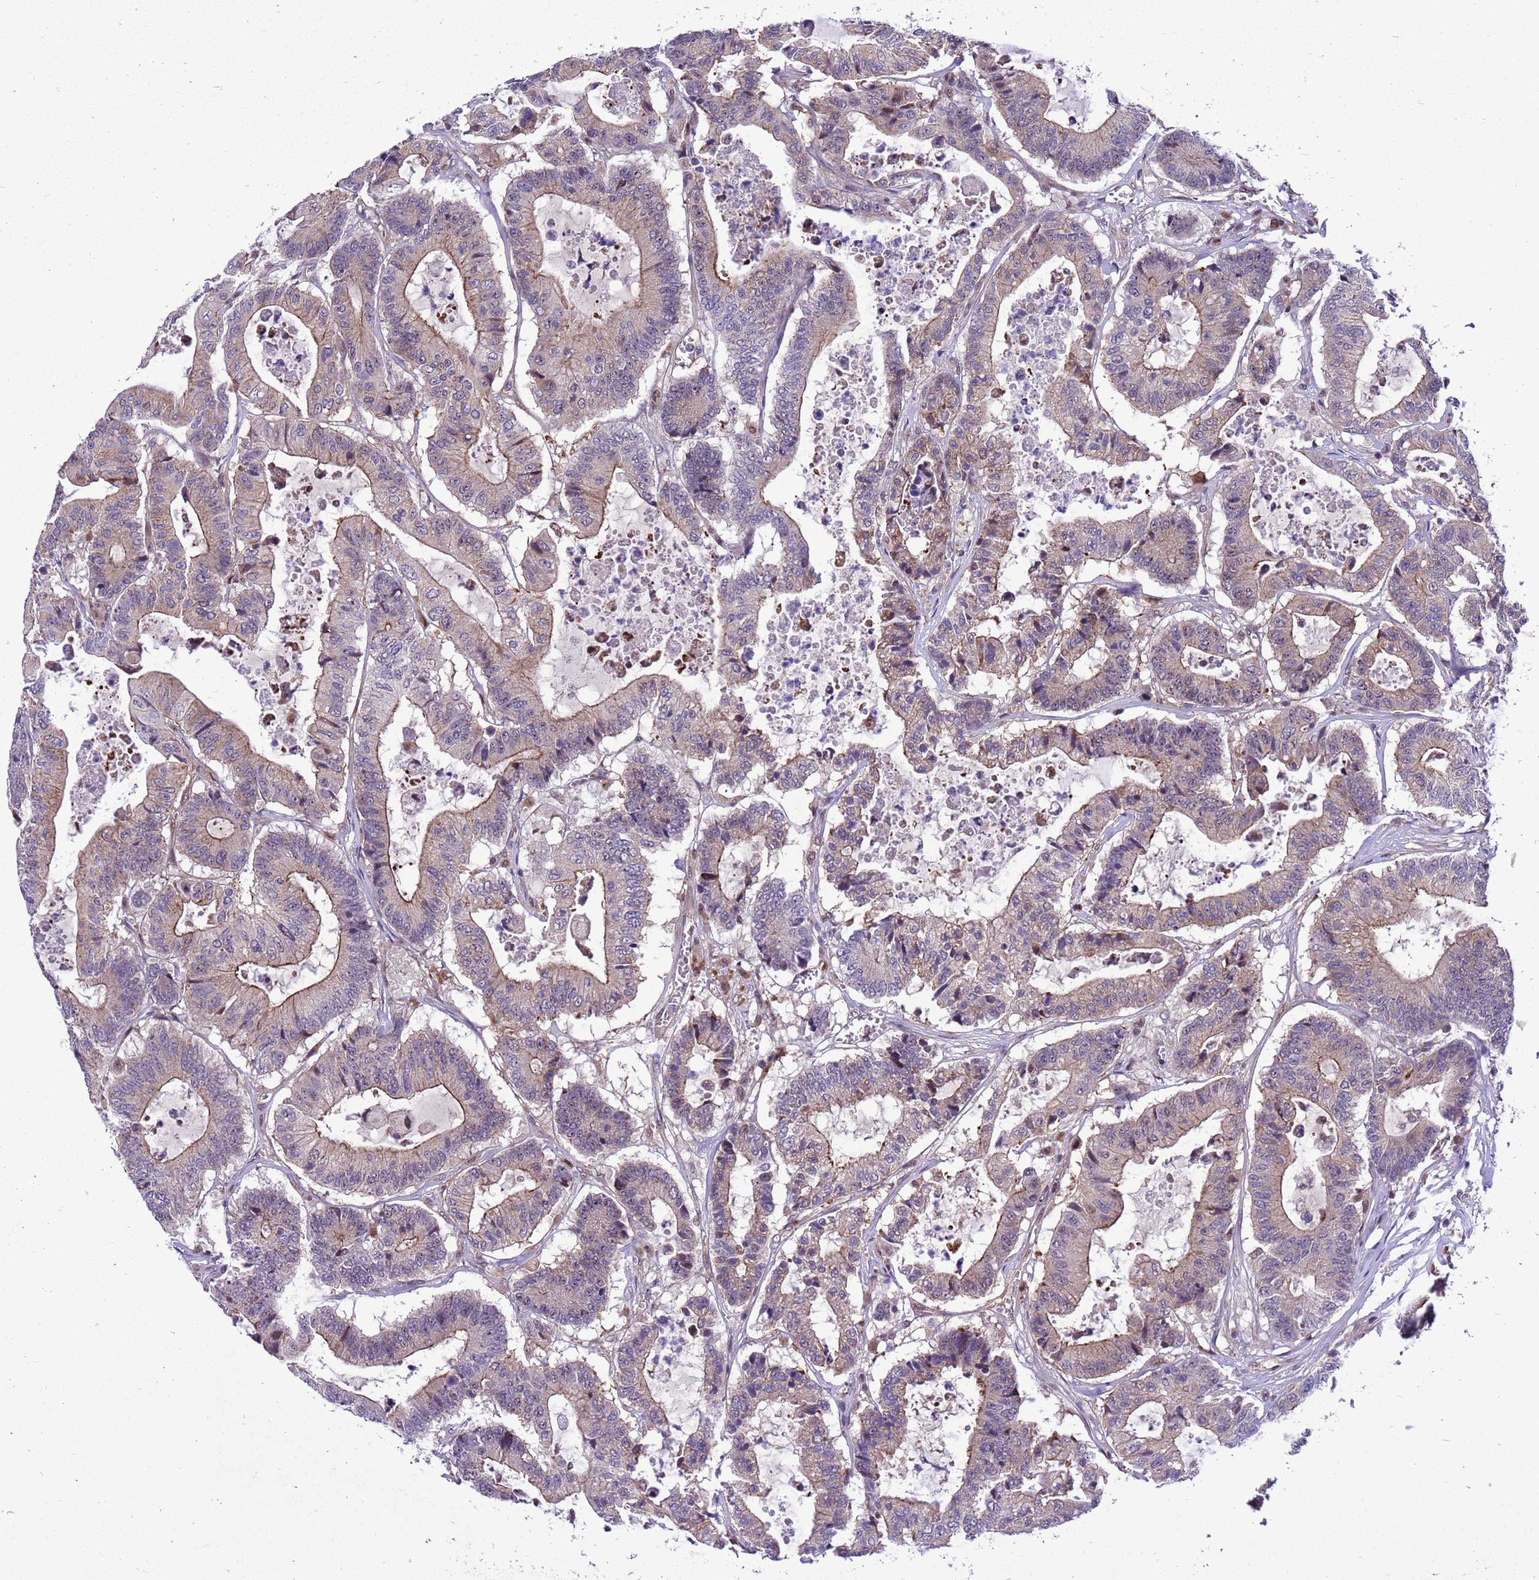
{"staining": {"intensity": "weak", "quantity": "25%-75%", "location": "cytoplasmic/membranous"}, "tissue": "colorectal cancer", "cell_type": "Tumor cells", "image_type": "cancer", "snomed": [{"axis": "morphology", "description": "Adenocarcinoma, NOS"}, {"axis": "topography", "description": "Colon"}], "caption": "This histopathology image exhibits immunohistochemistry staining of adenocarcinoma (colorectal), with low weak cytoplasmic/membranous positivity in about 25%-75% of tumor cells.", "gene": "RASD1", "patient": {"sex": "female", "age": 84}}